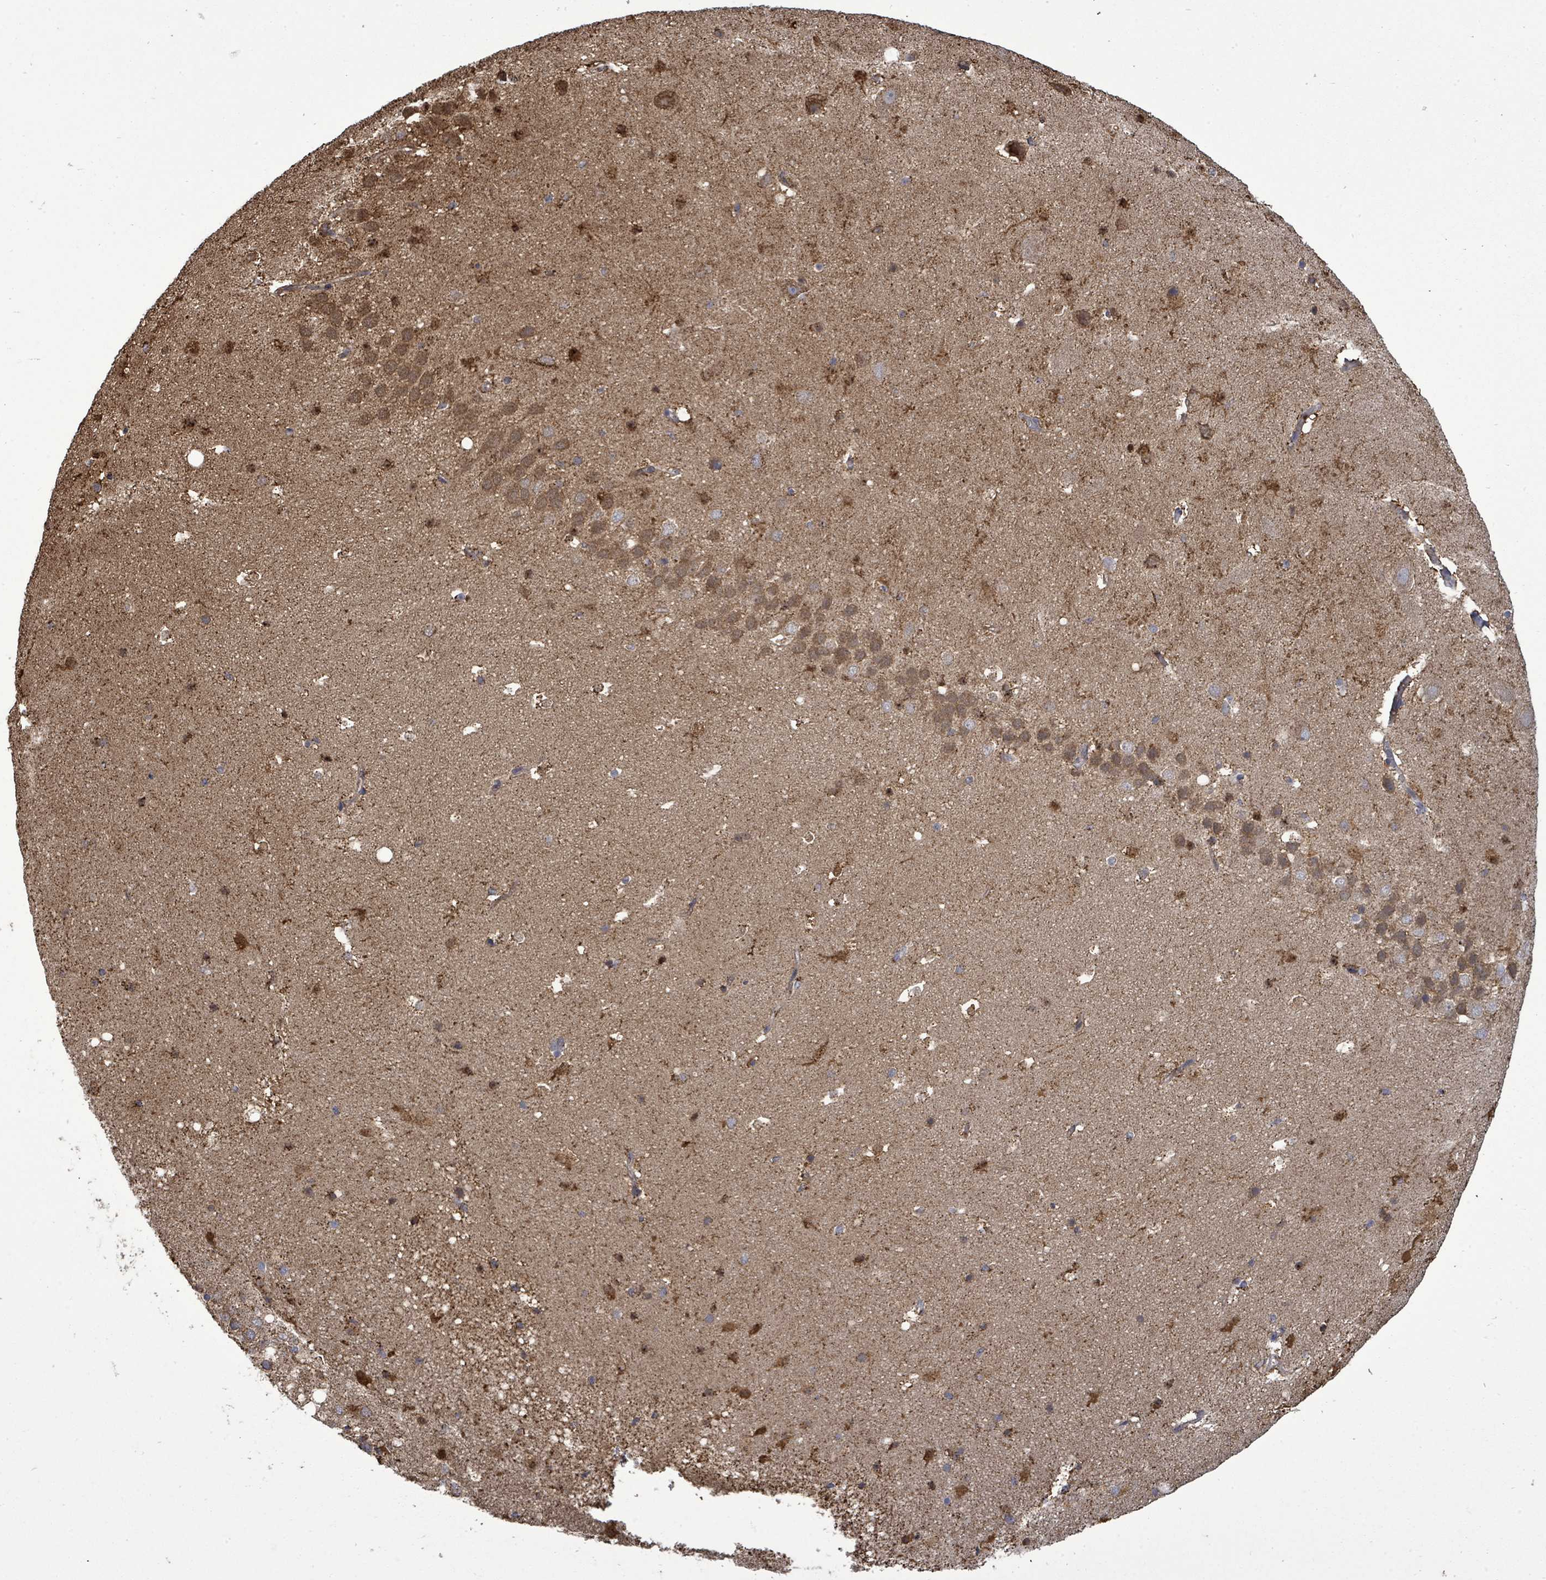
{"staining": {"intensity": "strong", "quantity": "<25%", "location": "cytoplasmic/membranous"}, "tissue": "hippocampus", "cell_type": "Glial cells", "image_type": "normal", "snomed": [{"axis": "morphology", "description": "Normal tissue, NOS"}, {"axis": "topography", "description": "Hippocampus"}], "caption": "Hippocampus stained for a protein (brown) reveals strong cytoplasmic/membranous positive staining in about <25% of glial cells.", "gene": "MTMR12", "patient": {"sex": "male", "age": 37}}